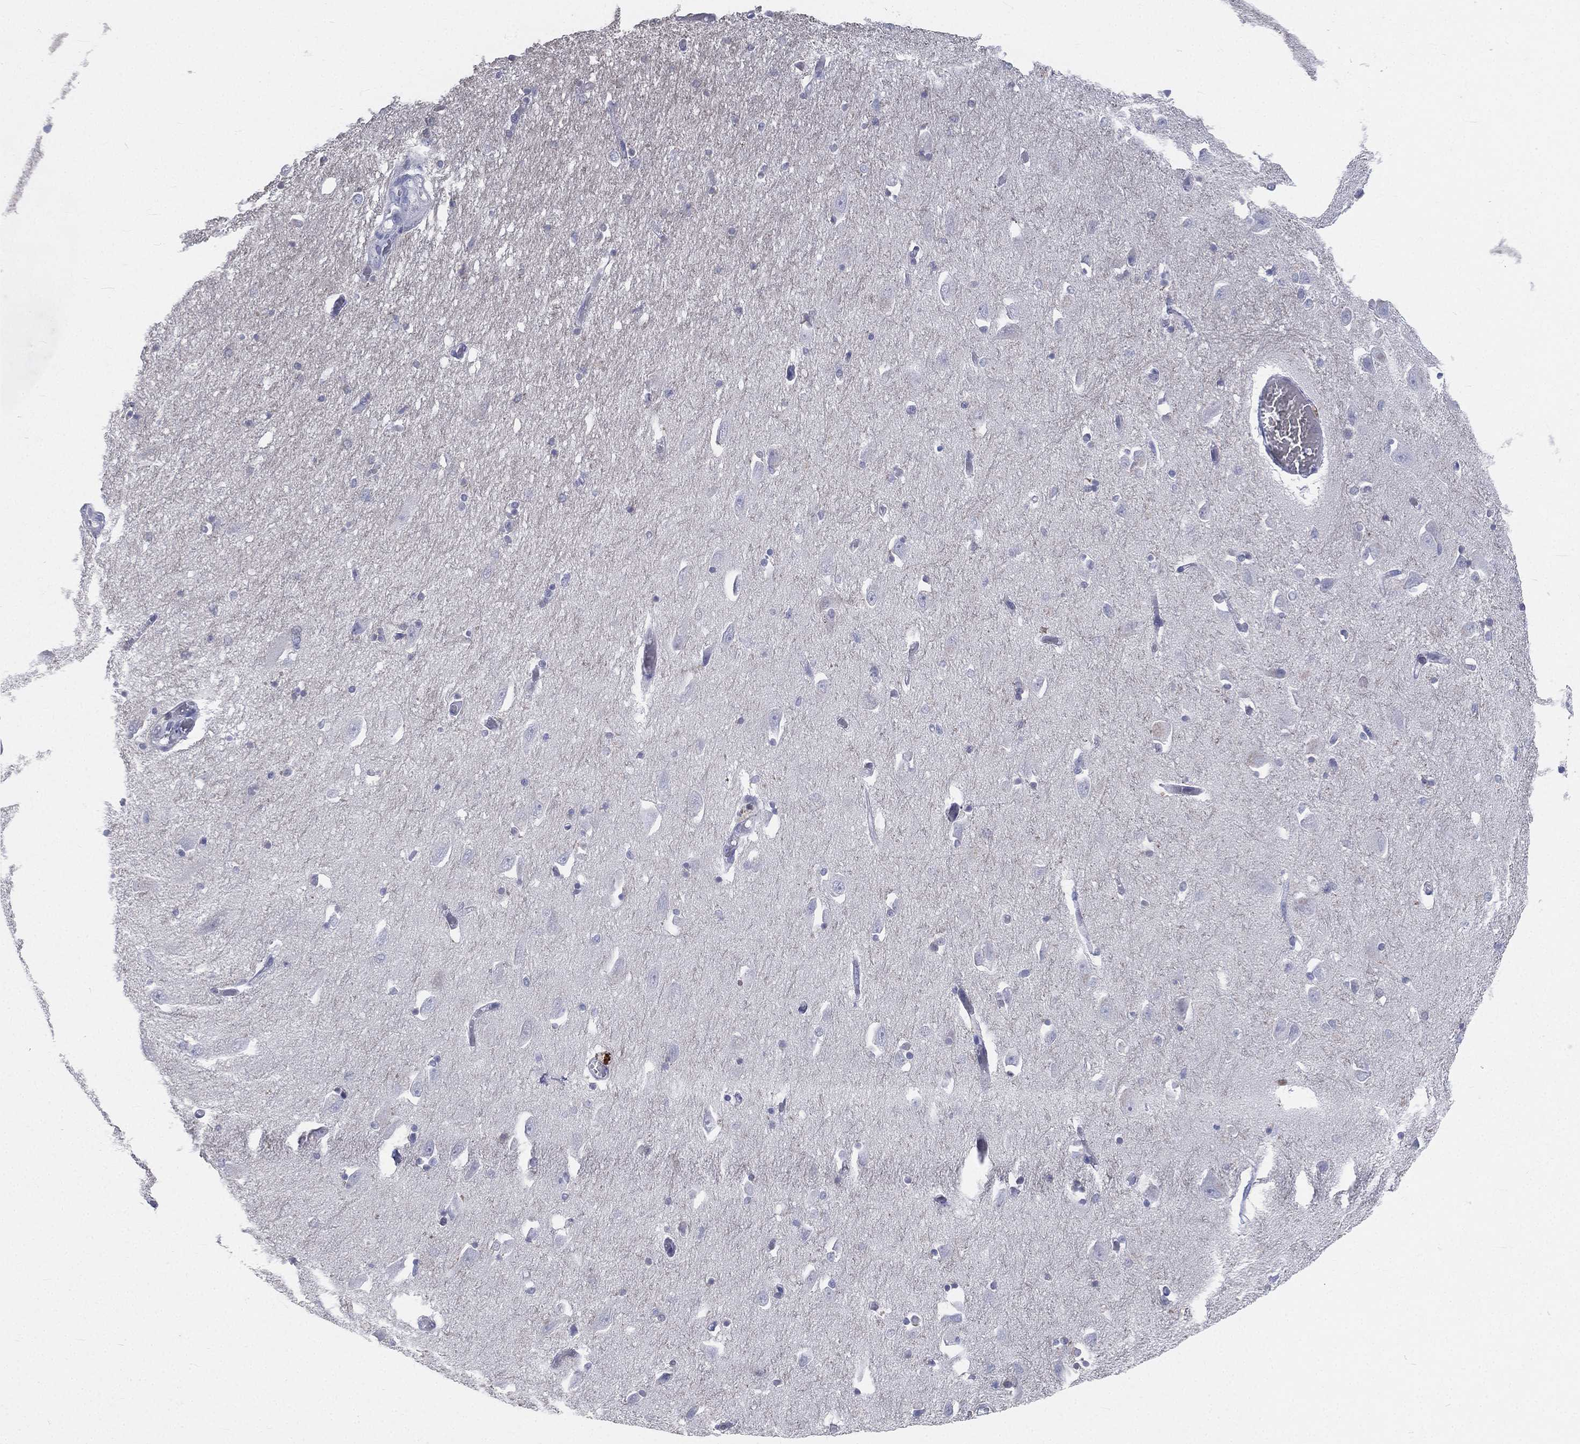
{"staining": {"intensity": "negative", "quantity": "none", "location": "none"}, "tissue": "hippocampus", "cell_type": "Glial cells", "image_type": "normal", "snomed": [{"axis": "morphology", "description": "Normal tissue, NOS"}, {"axis": "topography", "description": "Lateral ventricle wall"}, {"axis": "topography", "description": "Hippocampus"}], "caption": "DAB immunohistochemical staining of benign hippocampus displays no significant staining in glial cells.", "gene": "CD3D", "patient": {"sex": "female", "age": 63}}